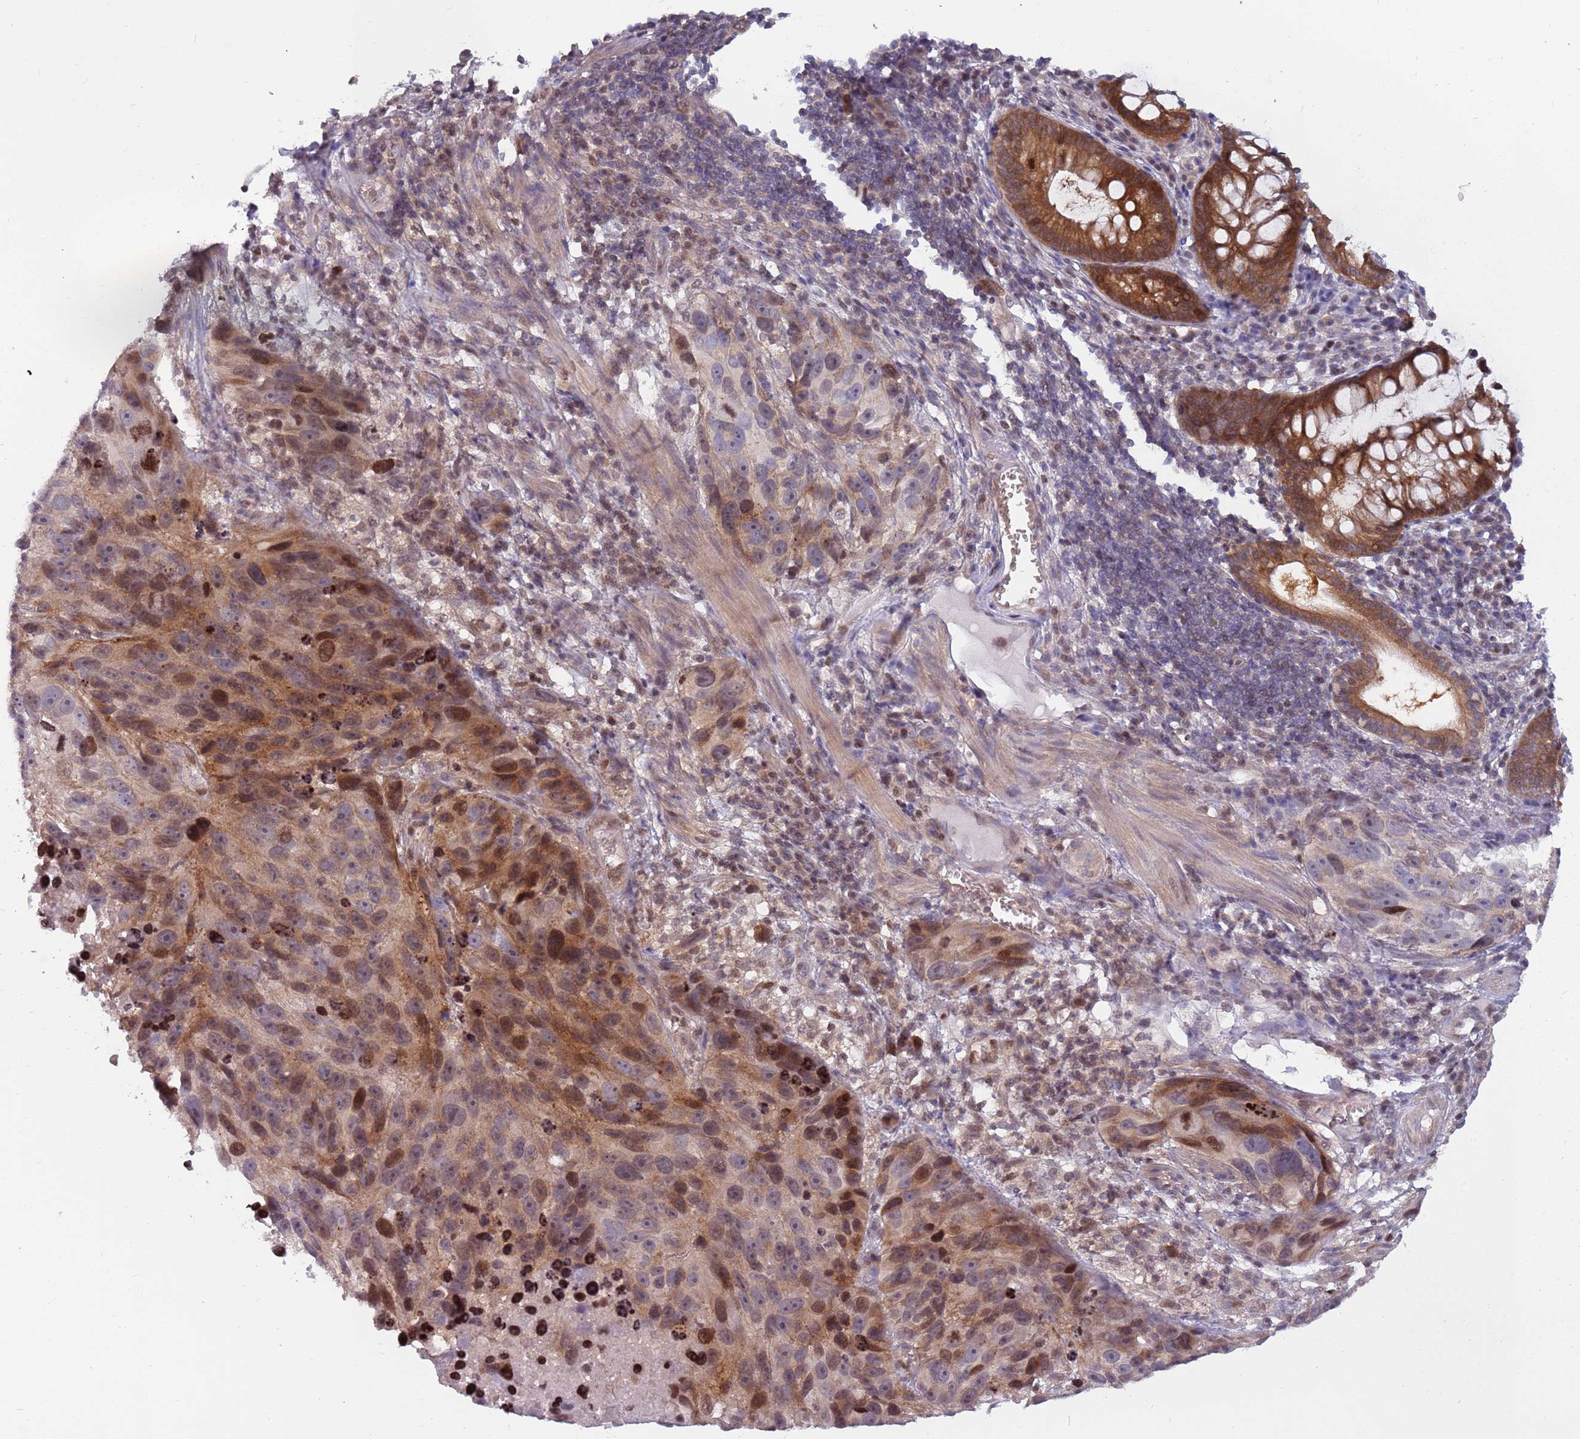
{"staining": {"intensity": "moderate", "quantity": ">75%", "location": "cytoplasmic/membranous,nuclear"}, "tissue": "melanoma", "cell_type": "Tumor cells", "image_type": "cancer", "snomed": [{"axis": "morphology", "description": "Malignant melanoma, NOS"}, {"axis": "topography", "description": "Skin"}], "caption": "Moderate cytoplasmic/membranous and nuclear positivity is seen in approximately >75% of tumor cells in melanoma.", "gene": "ARHGEF5", "patient": {"sex": "male", "age": 84}}